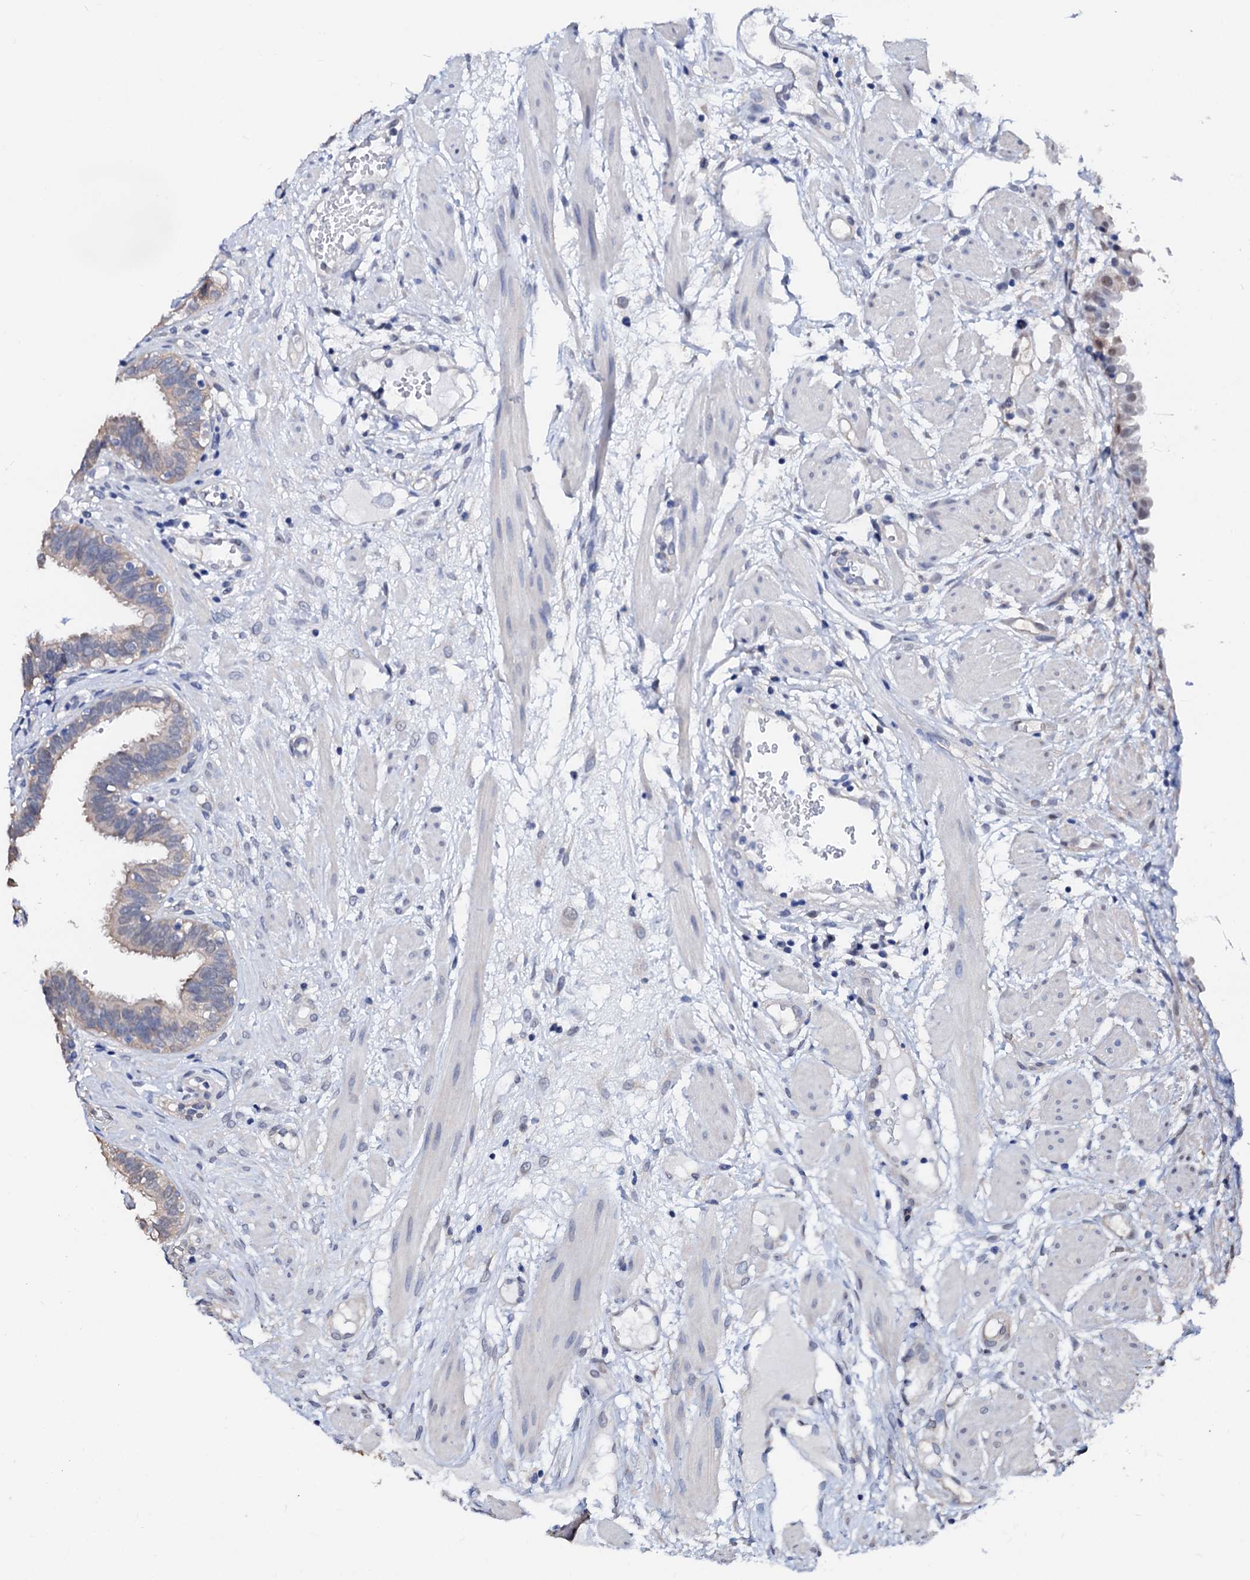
{"staining": {"intensity": "weak", "quantity": "<25%", "location": "cytoplasmic/membranous"}, "tissue": "fallopian tube", "cell_type": "Glandular cells", "image_type": "normal", "snomed": [{"axis": "morphology", "description": "Normal tissue, NOS"}, {"axis": "topography", "description": "Fallopian tube"}, {"axis": "topography", "description": "Placenta"}], "caption": "Fallopian tube was stained to show a protein in brown. There is no significant expression in glandular cells. (DAB immunohistochemistry (IHC) visualized using brightfield microscopy, high magnification).", "gene": "CSN2", "patient": {"sex": "female", "age": 32}}